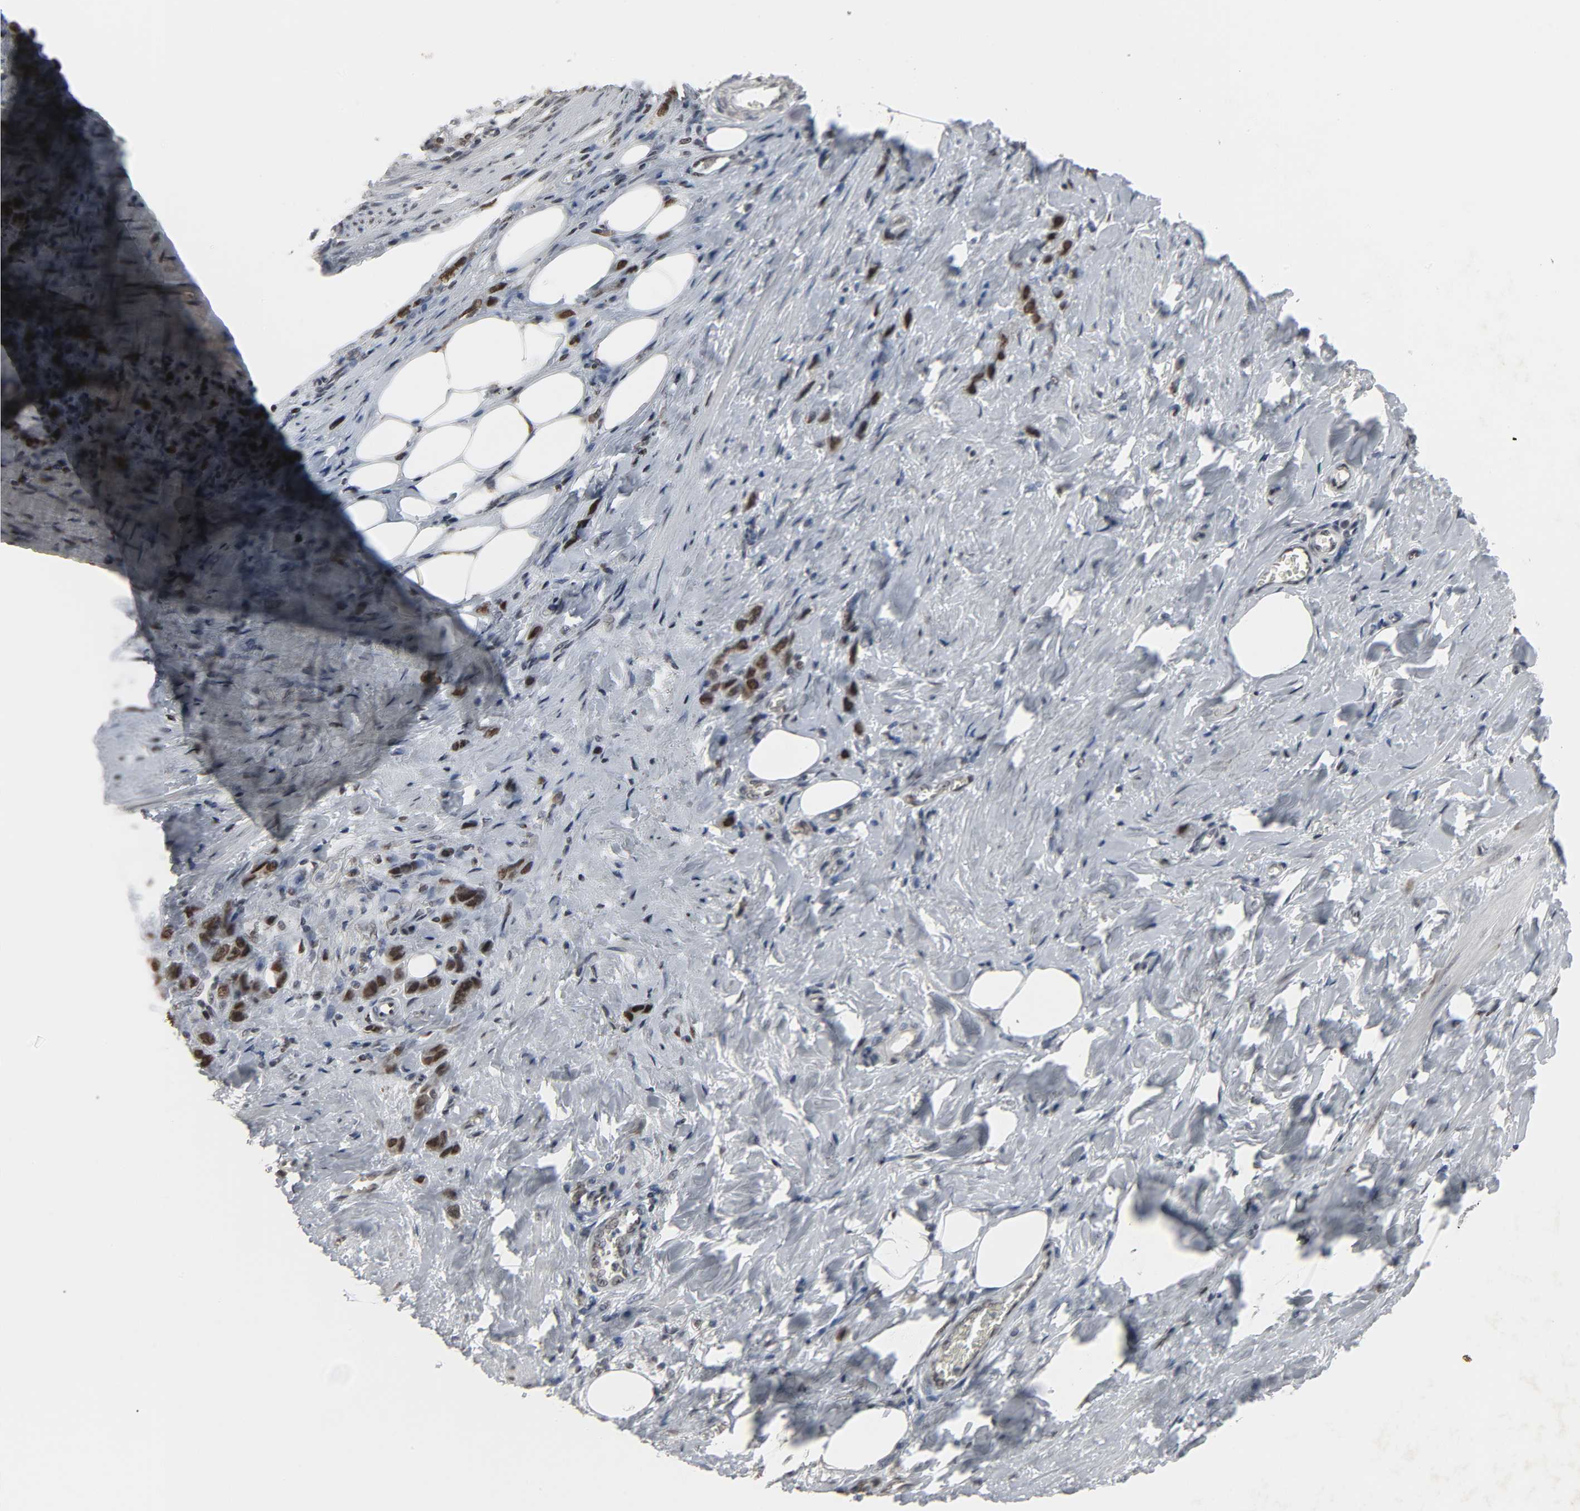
{"staining": {"intensity": "strong", "quantity": ">75%", "location": "nuclear"}, "tissue": "stomach cancer", "cell_type": "Tumor cells", "image_type": "cancer", "snomed": [{"axis": "morphology", "description": "Adenocarcinoma, NOS"}, {"axis": "topography", "description": "Stomach"}], "caption": "Immunohistochemistry (IHC) photomicrograph of adenocarcinoma (stomach) stained for a protein (brown), which exhibits high levels of strong nuclear positivity in about >75% of tumor cells.", "gene": "DAZAP1", "patient": {"sex": "male", "age": 82}}